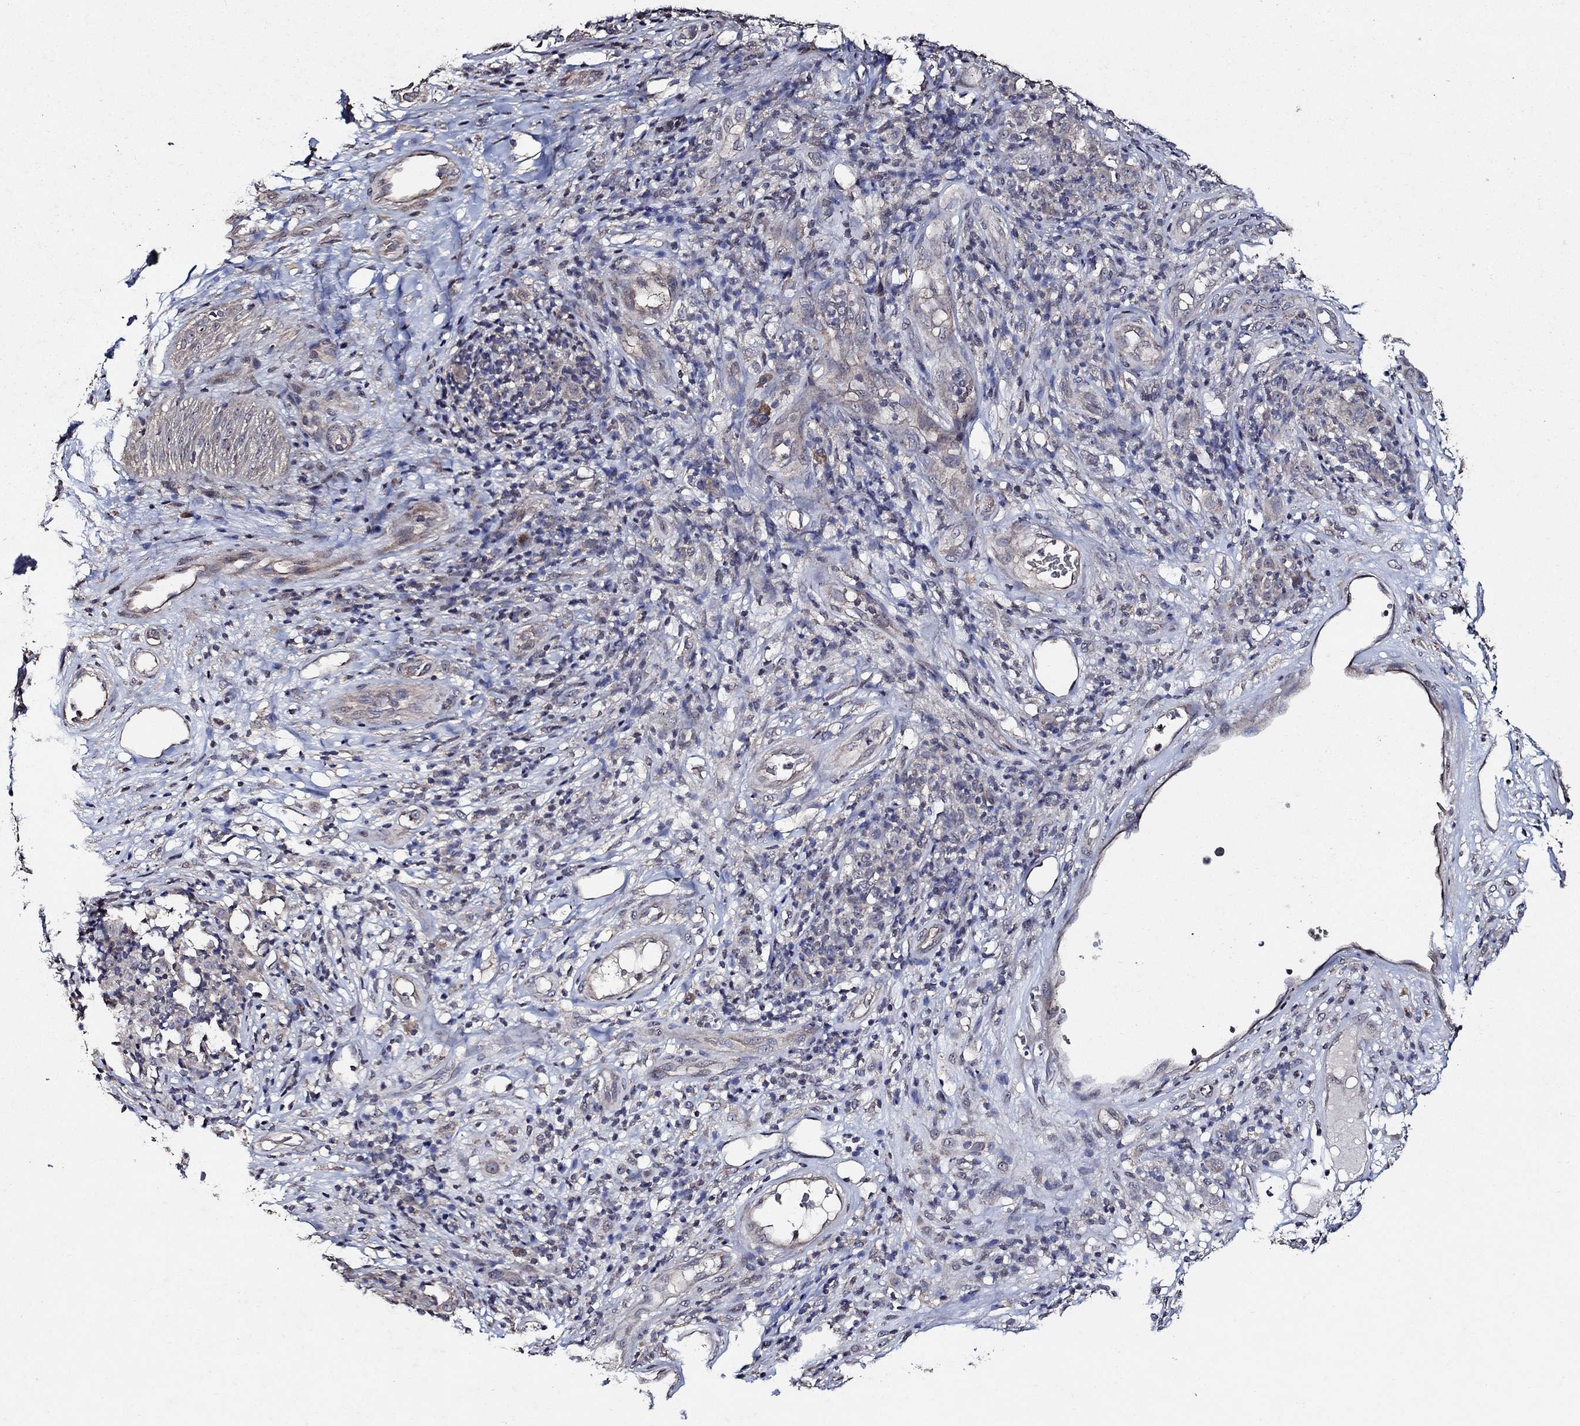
{"staining": {"intensity": "weak", "quantity": "<25%", "location": "cytoplasmic/membranous"}, "tissue": "melanoma", "cell_type": "Tumor cells", "image_type": "cancer", "snomed": [{"axis": "morphology", "description": "Malignant melanoma, NOS"}, {"axis": "topography", "description": "Skin"}], "caption": "The IHC micrograph has no significant expression in tumor cells of melanoma tissue. (DAB (3,3'-diaminobenzidine) immunohistochemistry (IHC), high magnification).", "gene": "HAP1", "patient": {"sex": "female", "age": 87}}